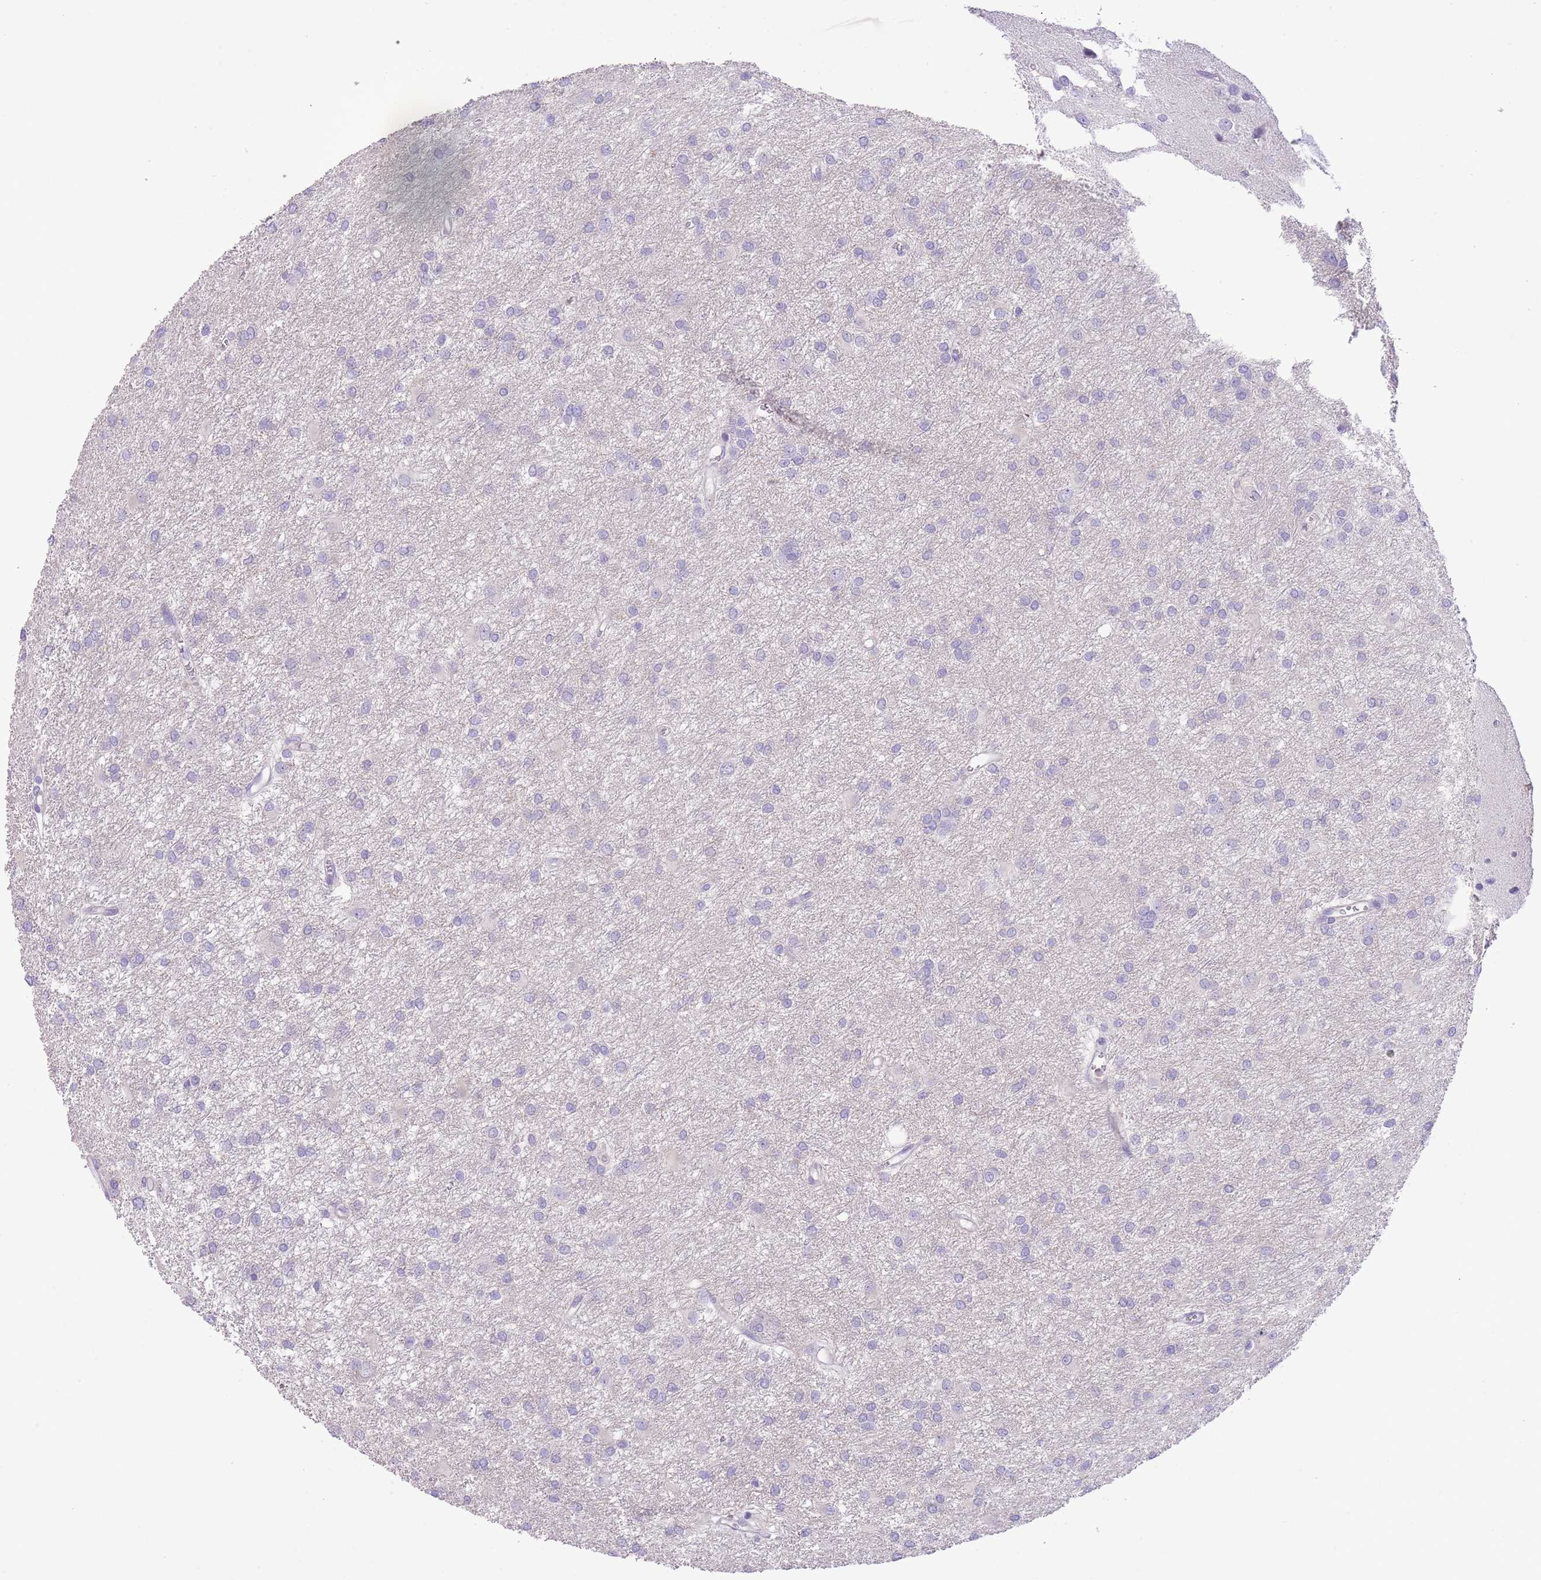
{"staining": {"intensity": "negative", "quantity": "none", "location": "none"}, "tissue": "glioma", "cell_type": "Tumor cells", "image_type": "cancer", "snomed": [{"axis": "morphology", "description": "Glioma, malignant, High grade"}, {"axis": "topography", "description": "Brain"}], "caption": "An immunohistochemistry photomicrograph of glioma is shown. There is no staining in tumor cells of glioma.", "gene": "OR6M1", "patient": {"sex": "female", "age": 50}}